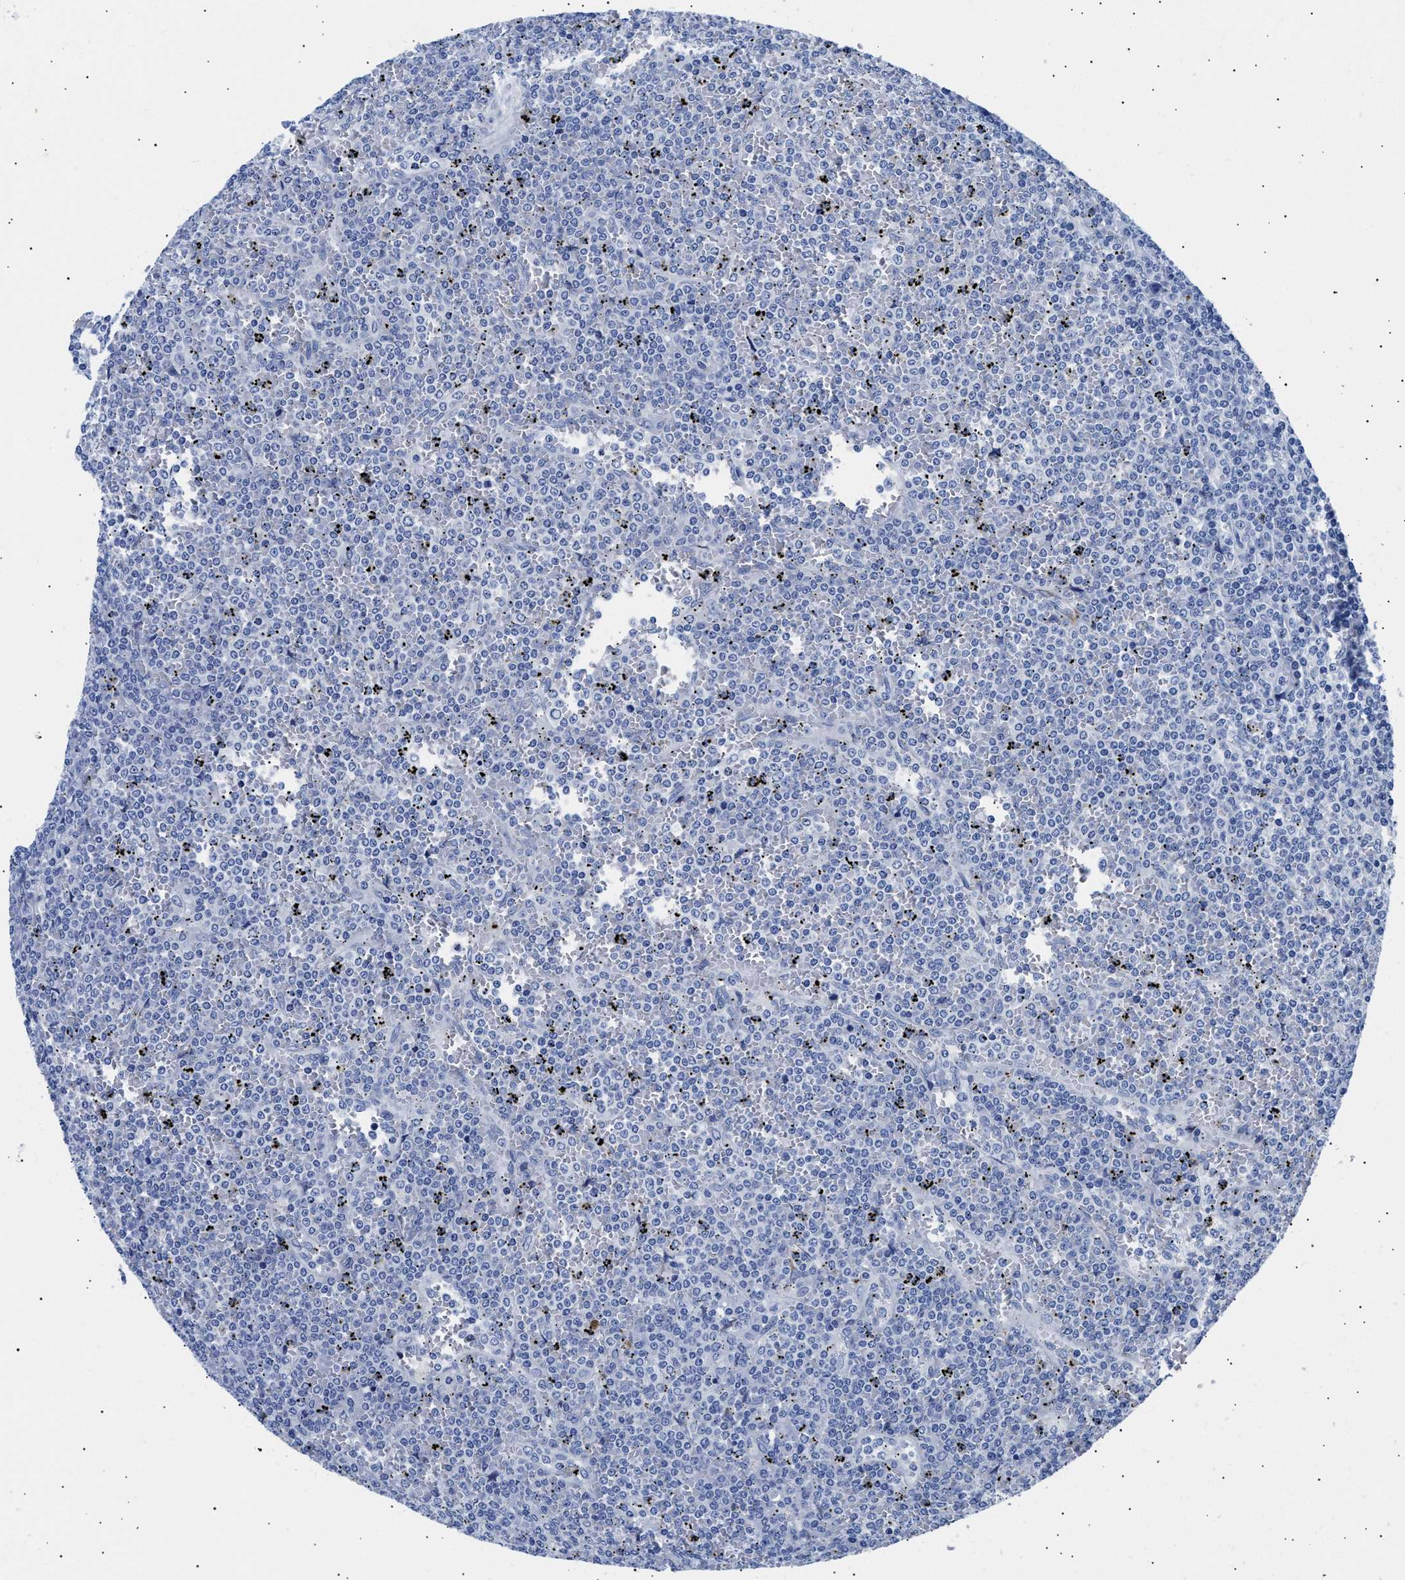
{"staining": {"intensity": "negative", "quantity": "none", "location": "none"}, "tissue": "lymphoma", "cell_type": "Tumor cells", "image_type": "cancer", "snomed": [{"axis": "morphology", "description": "Malignant lymphoma, non-Hodgkin's type, Low grade"}, {"axis": "topography", "description": "Spleen"}], "caption": "The photomicrograph displays no staining of tumor cells in low-grade malignant lymphoma, non-Hodgkin's type.", "gene": "HEMGN", "patient": {"sex": "female", "age": 19}}